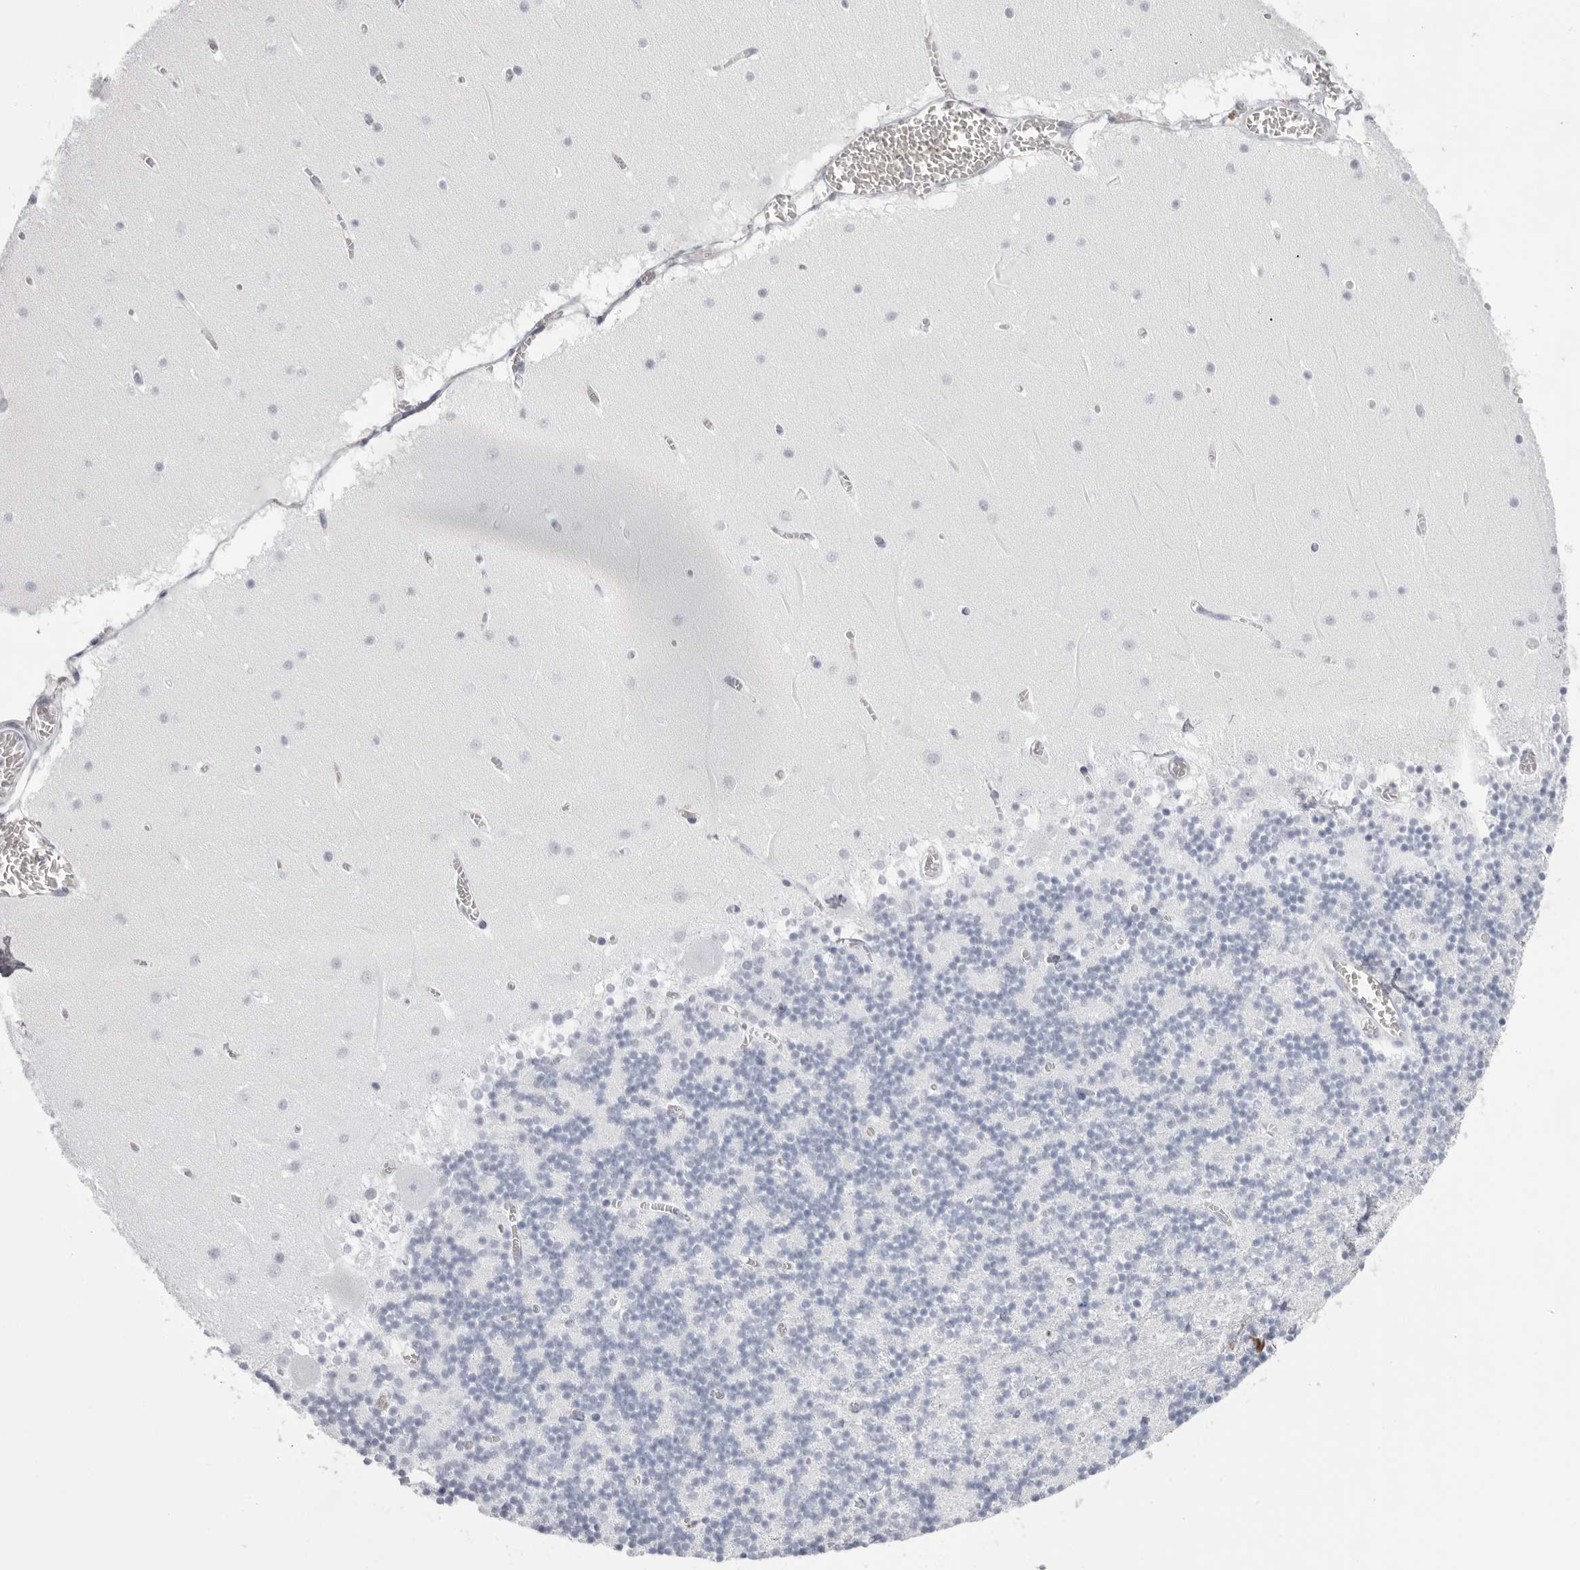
{"staining": {"intensity": "negative", "quantity": "none", "location": "none"}, "tissue": "cerebellum", "cell_type": "Cells in granular layer", "image_type": "normal", "snomed": [{"axis": "morphology", "description": "Normal tissue, NOS"}, {"axis": "topography", "description": "Cerebellum"}], "caption": "A high-resolution micrograph shows immunohistochemistry (IHC) staining of normal cerebellum, which demonstrates no significant positivity in cells in granular layer. (DAB immunohistochemistry visualized using brightfield microscopy, high magnification).", "gene": "TMOD4", "patient": {"sex": "female", "age": 28}}